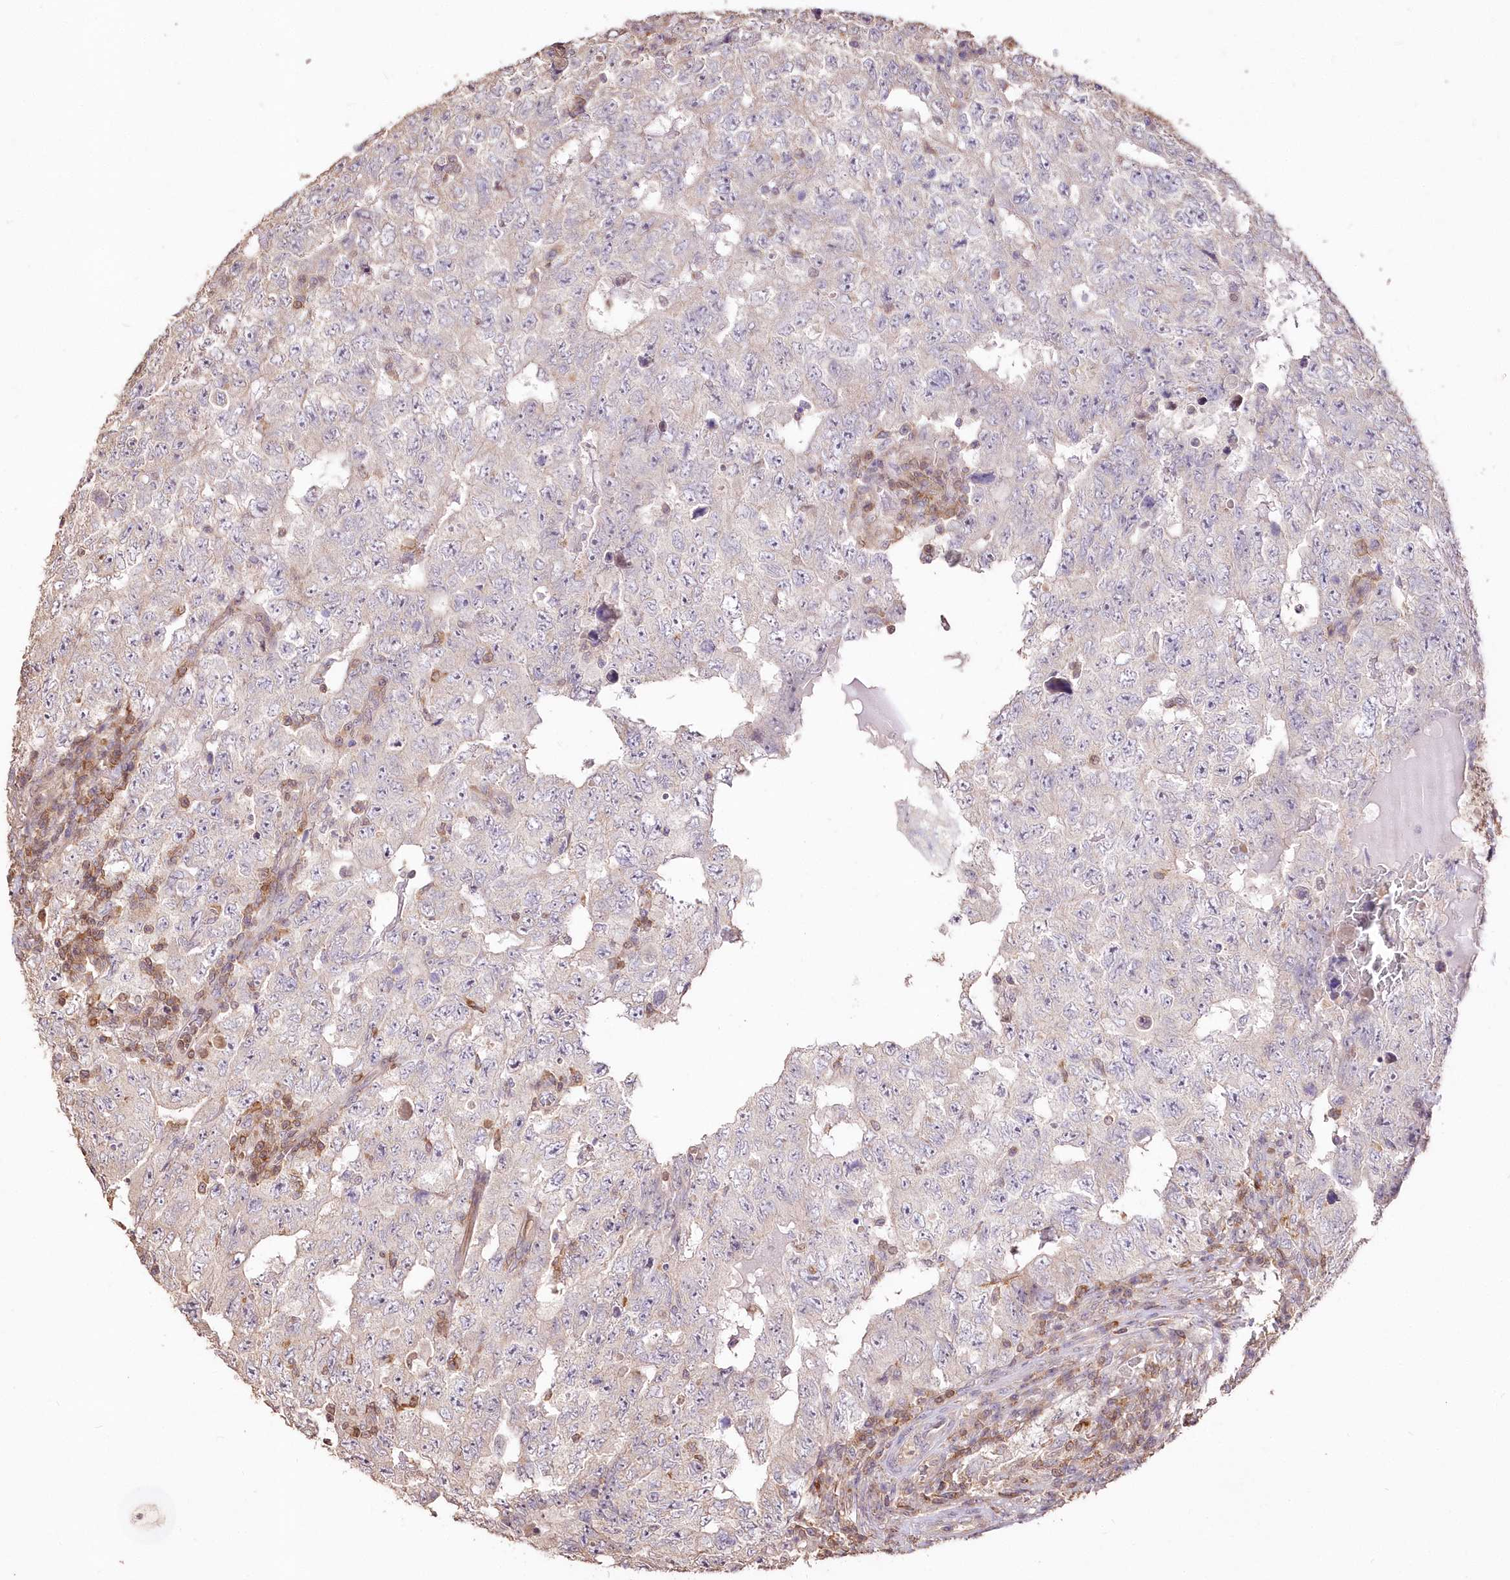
{"staining": {"intensity": "negative", "quantity": "none", "location": "none"}, "tissue": "testis cancer", "cell_type": "Tumor cells", "image_type": "cancer", "snomed": [{"axis": "morphology", "description": "Carcinoma, Embryonal, NOS"}, {"axis": "topography", "description": "Testis"}], "caption": "This is a histopathology image of immunohistochemistry staining of embryonal carcinoma (testis), which shows no expression in tumor cells.", "gene": "STK17B", "patient": {"sex": "male", "age": 26}}